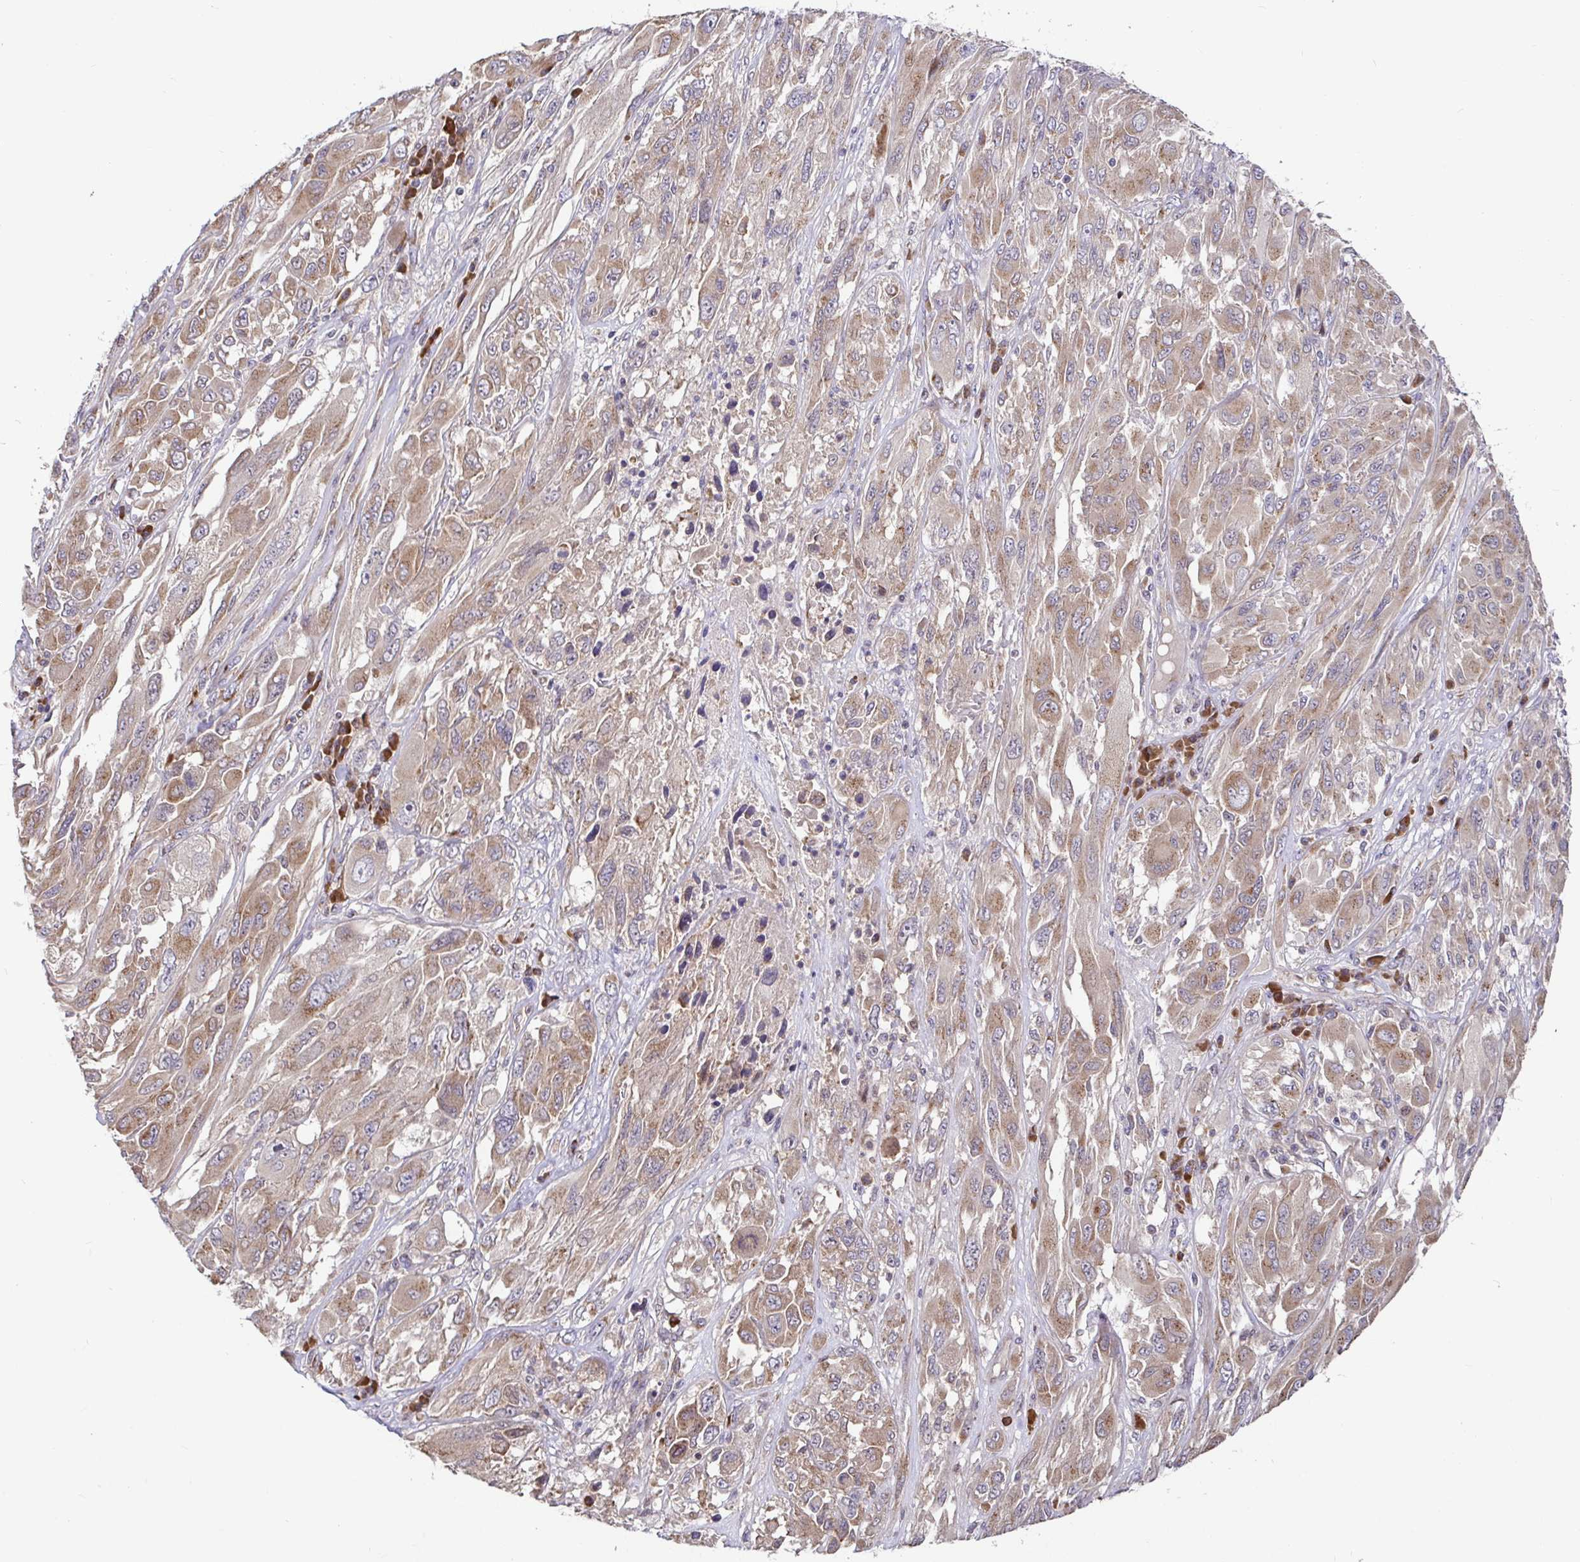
{"staining": {"intensity": "weak", "quantity": ">75%", "location": "cytoplasmic/membranous"}, "tissue": "melanoma", "cell_type": "Tumor cells", "image_type": "cancer", "snomed": [{"axis": "morphology", "description": "Malignant melanoma, NOS"}, {"axis": "topography", "description": "Skin"}], "caption": "This histopathology image displays immunohistochemistry staining of human melanoma, with low weak cytoplasmic/membranous positivity in approximately >75% of tumor cells.", "gene": "ELP1", "patient": {"sex": "female", "age": 91}}